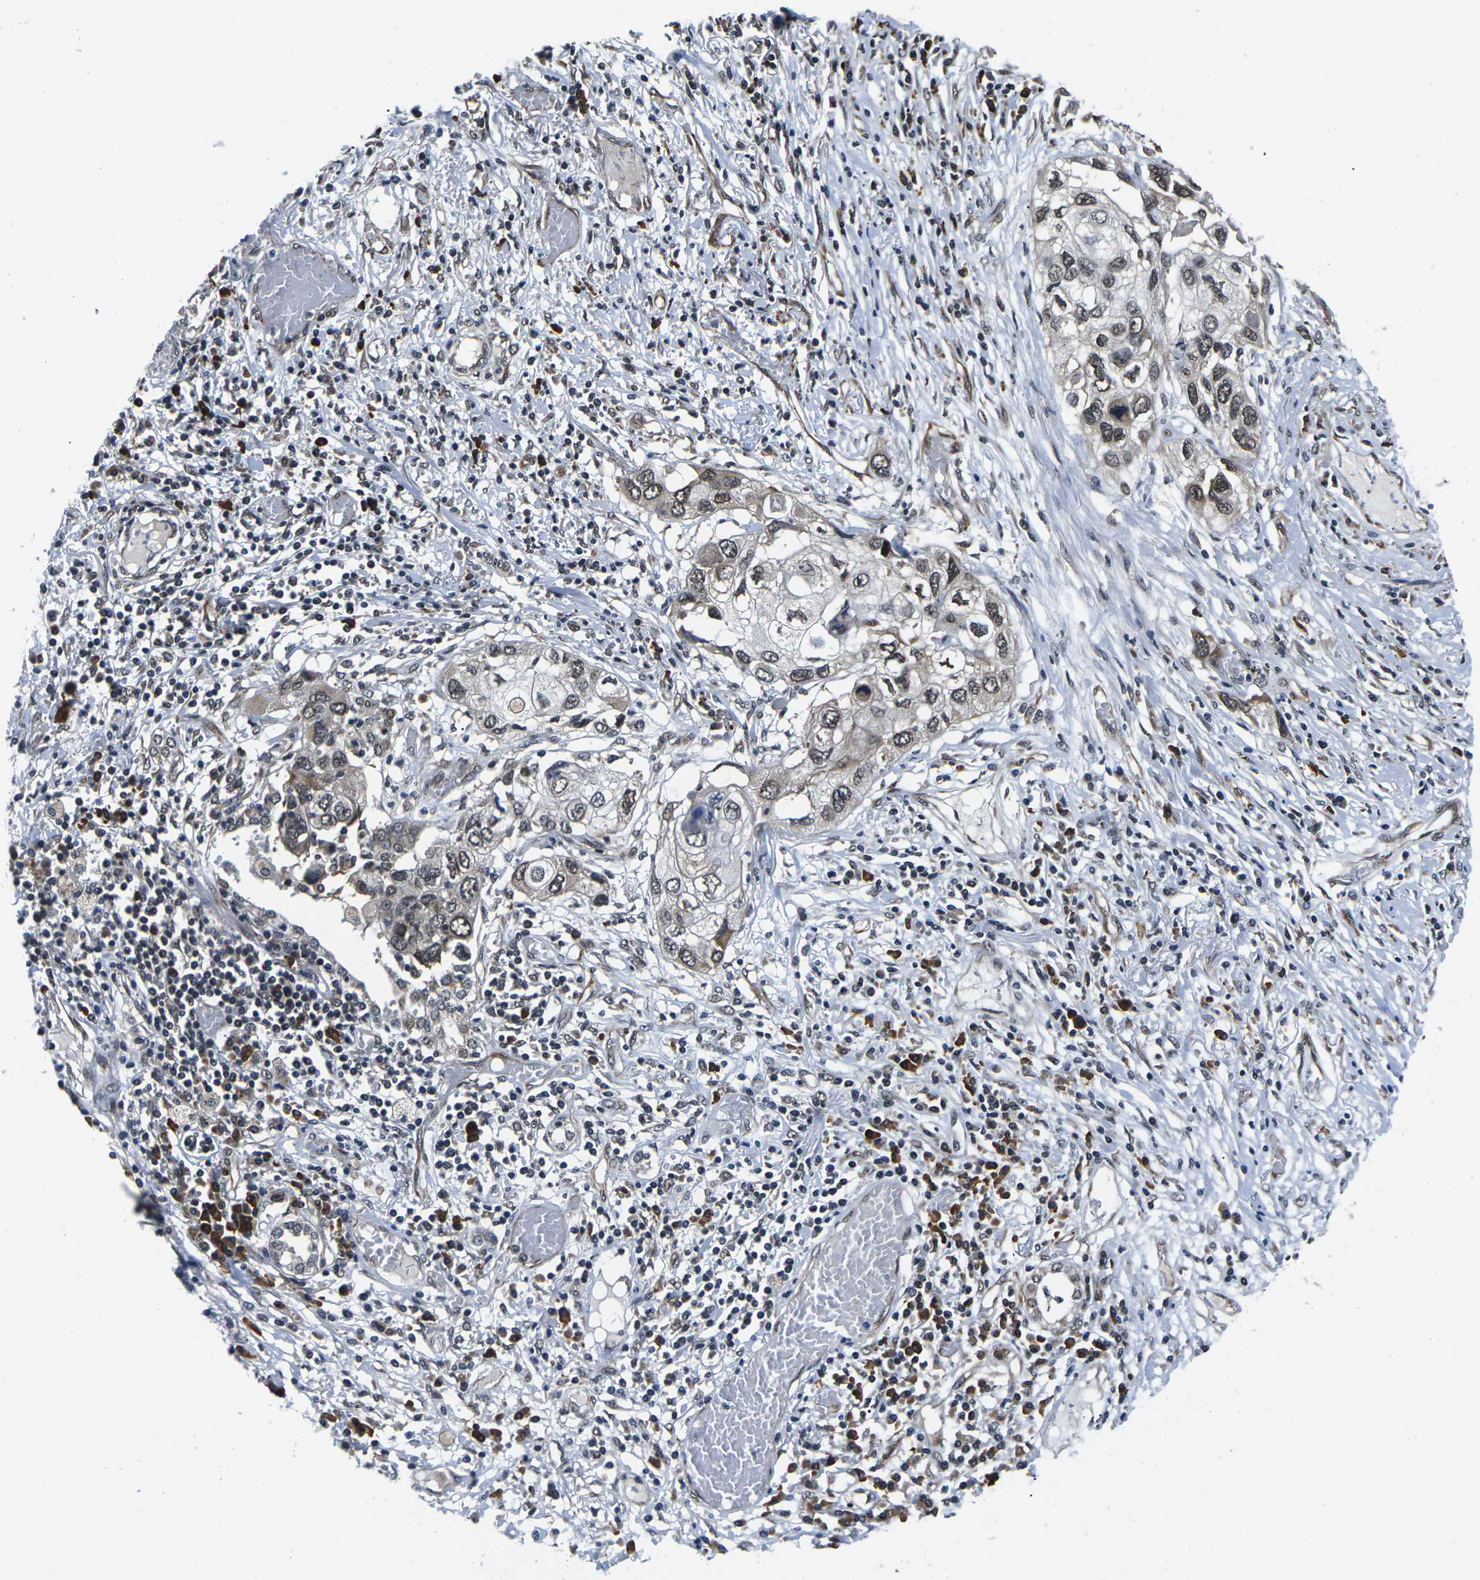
{"staining": {"intensity": "moderate", "quantity": ">75%", "location": "nuclear"}, "tissue": "lung cancer", "cell_type": "Tumor cells", "image_type": "cancer", "snomed": [{"axis": "morphology", "description": "Squamous cell carcinoma, NOS"}, {"axis": "topography", "description": "Lung"}], "caption": "High-magnification brightfield microscopy of lung cancer stained with DAB (3,3'-diaminobenzidine) (brown) and counterstained with hematoxylin (blue). tumor cells exhibit moderate nuclear expression is appreciated in about>75% of cells.", "gene": "CCNE1", "patient": {"sex": "male", "age": 71}}